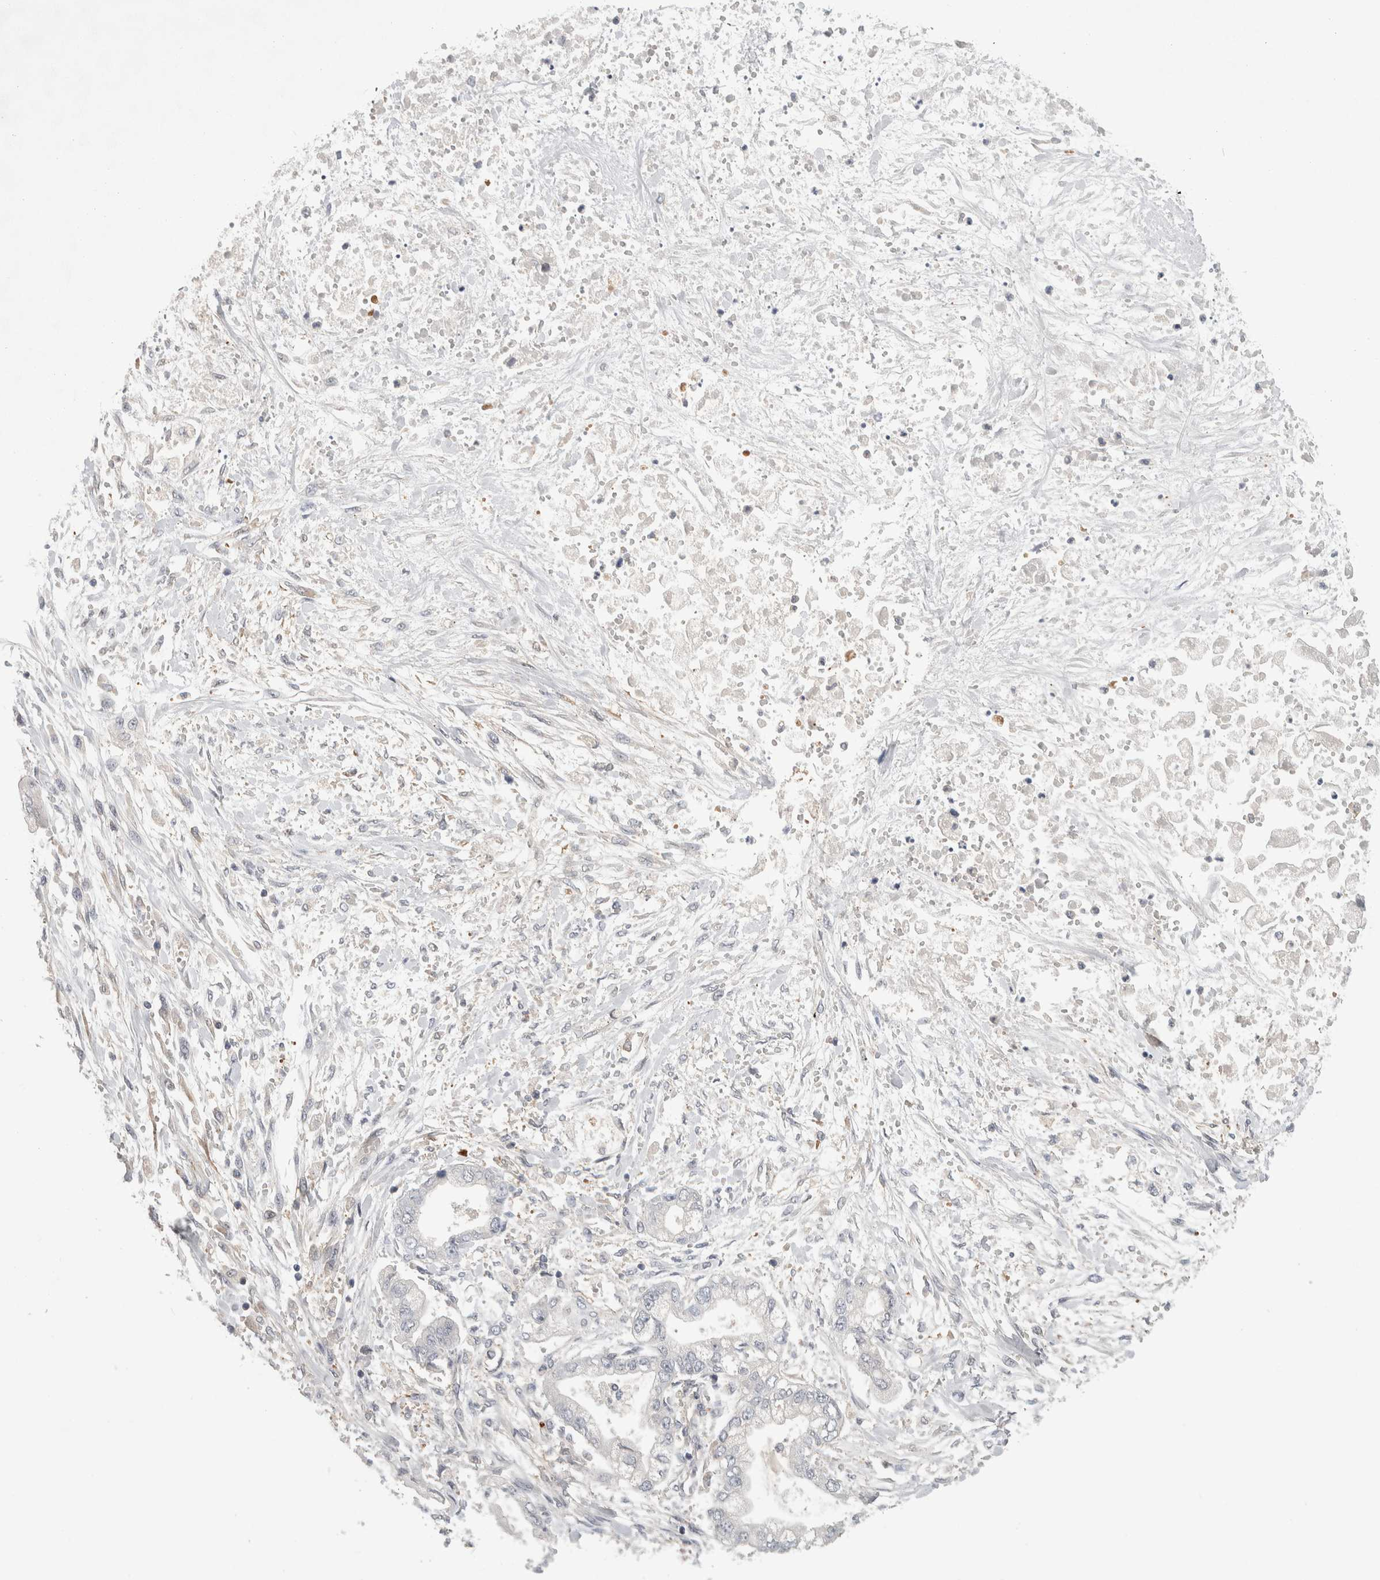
{"staining": {"intensity": "negative", "quantity": "none", "location": "none"}, "tissue": "stomach cancer", "cell_type": "Tumor cells", "image_type": "cancer", "snomed": [{"axis": "morphology", "description": "Normal tissue, NOS"}, {"axis": "morphology", "description": "Adenocarcinoma, NOS"}, {"axis": "topography", "description": "Stomach"}], "caption": "A histopathology image of adenocarcinoma (stomach) stained for a protein demonstrates no brown staining in tumor cells.", "gene": "ZNF862", "patient": {"sex": "male", "age": 62}}